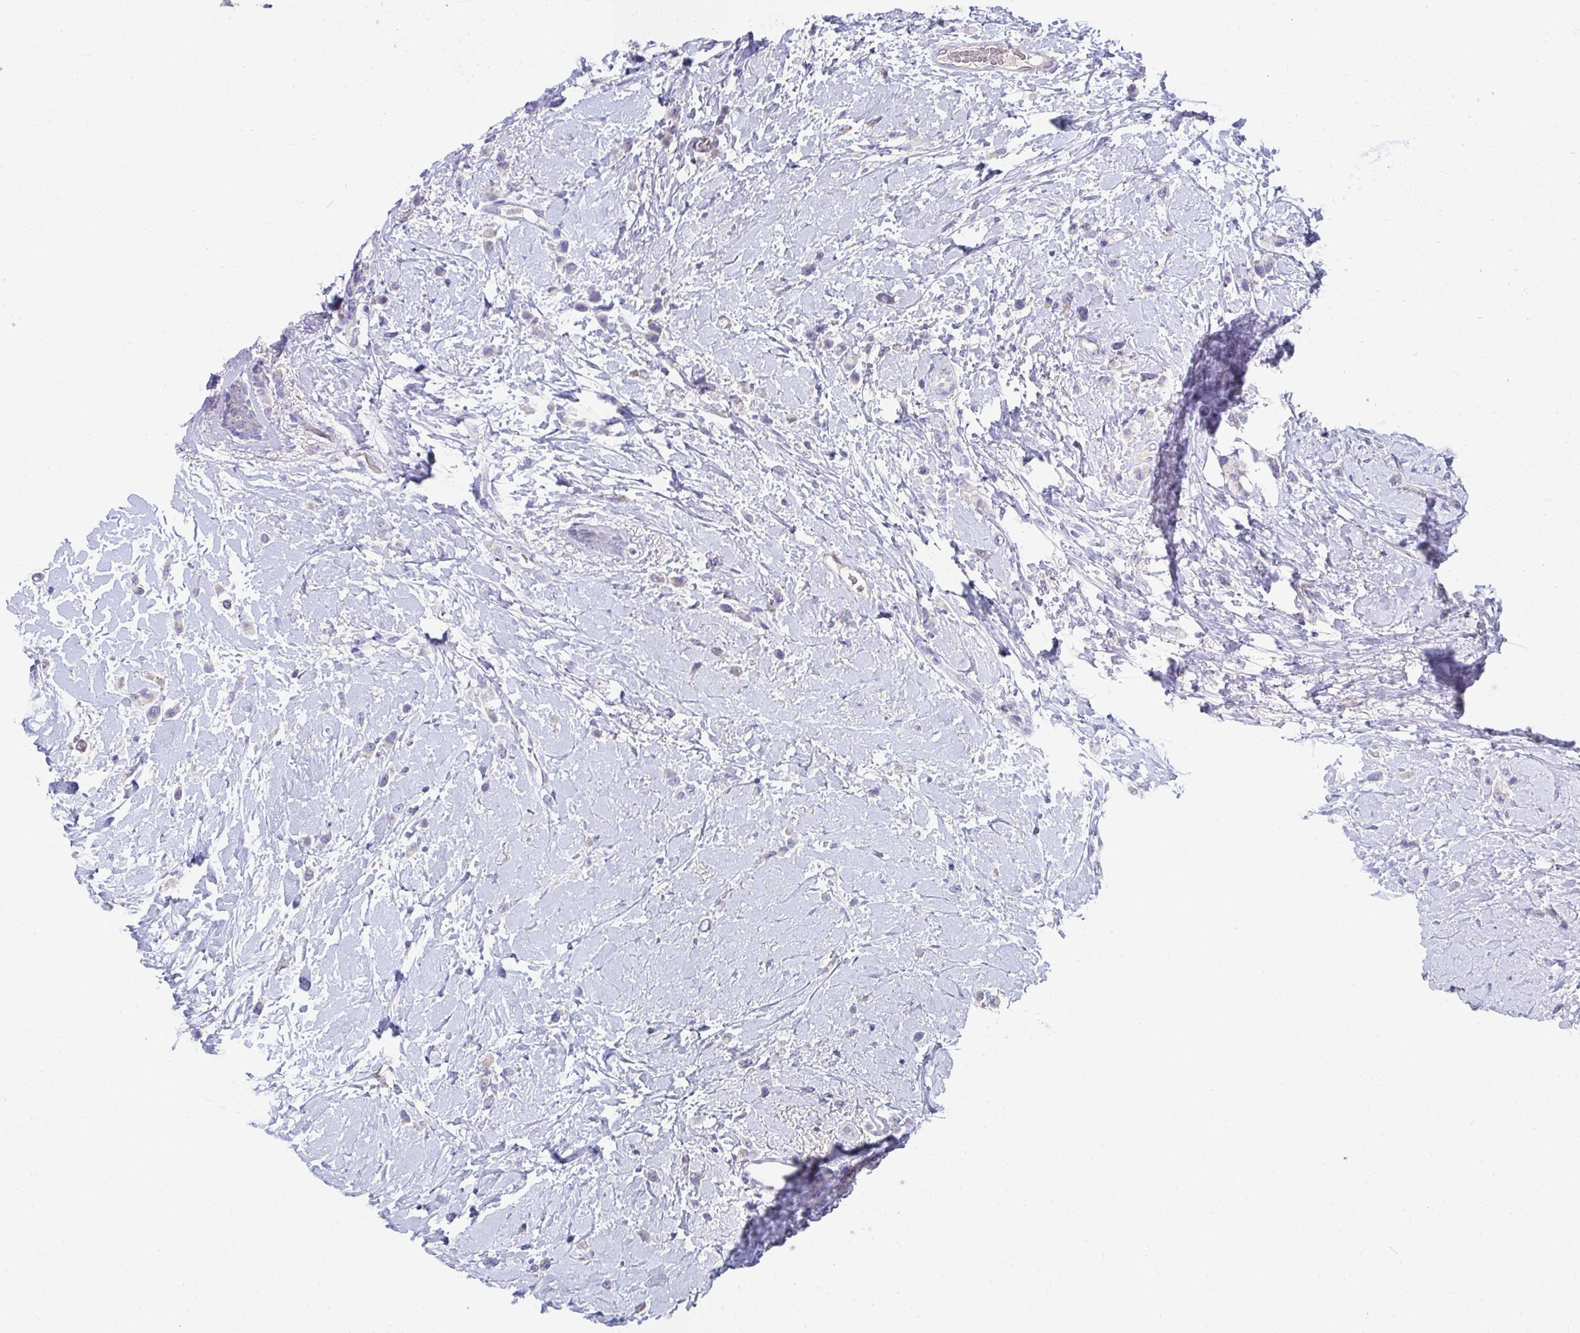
{"staining": {"intensity": "negative", "quantity": "none", "location": "none"}, "tissue": "breast cancer", "cell_type": "Tumor cells", "image_type": "cancer", "snomed": [{"axis": "morphology", "description": "Lobular carcinoma"}, {"axis": "topography", "description": "Breast"}], "caption": "Histopathology image shows no significant protein positivity in tumor cells of breast lobular carcinoma.", "gene": "TMPRSS2", "patient": {"sex": "female", "age": 66}}